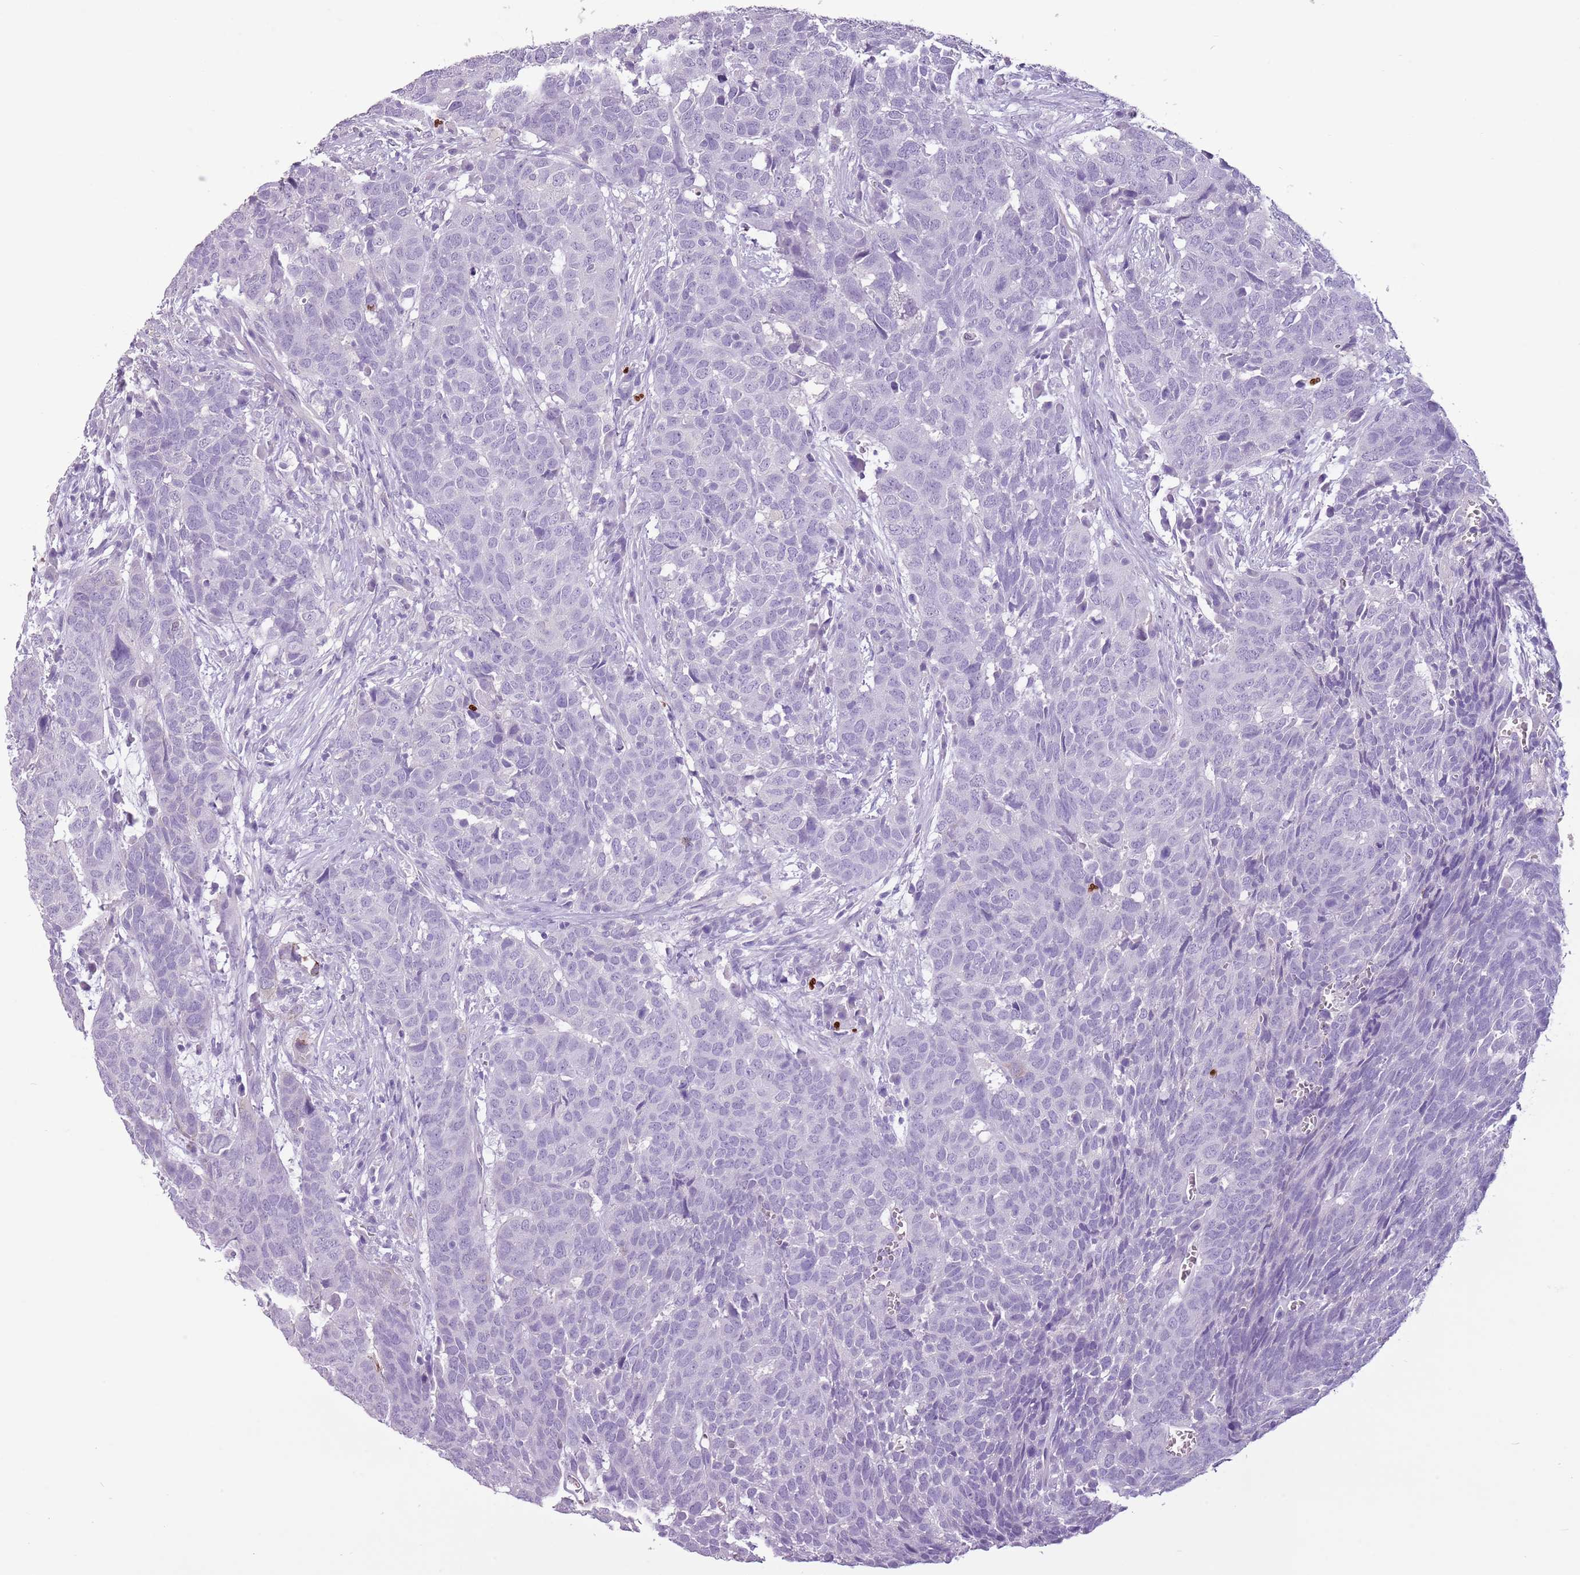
{"staining": {"intensity": "negative", "quantity": "none", "location": "none"}, "tissue": "head and neck cancer", "cell_type": "Tumor cells", "image_type": "cancer", "snomed": [{"axis": "morphology", "description": "Squamous cell carcinoma, NOS"}, {"axis": "topography", "description": "Head-Neck"}], "caption": "Tumor cells are negative for brown protein staining in head and neck cancer.", "gene": "CELF6", "patient": {"sex": "male", "age": 66}}